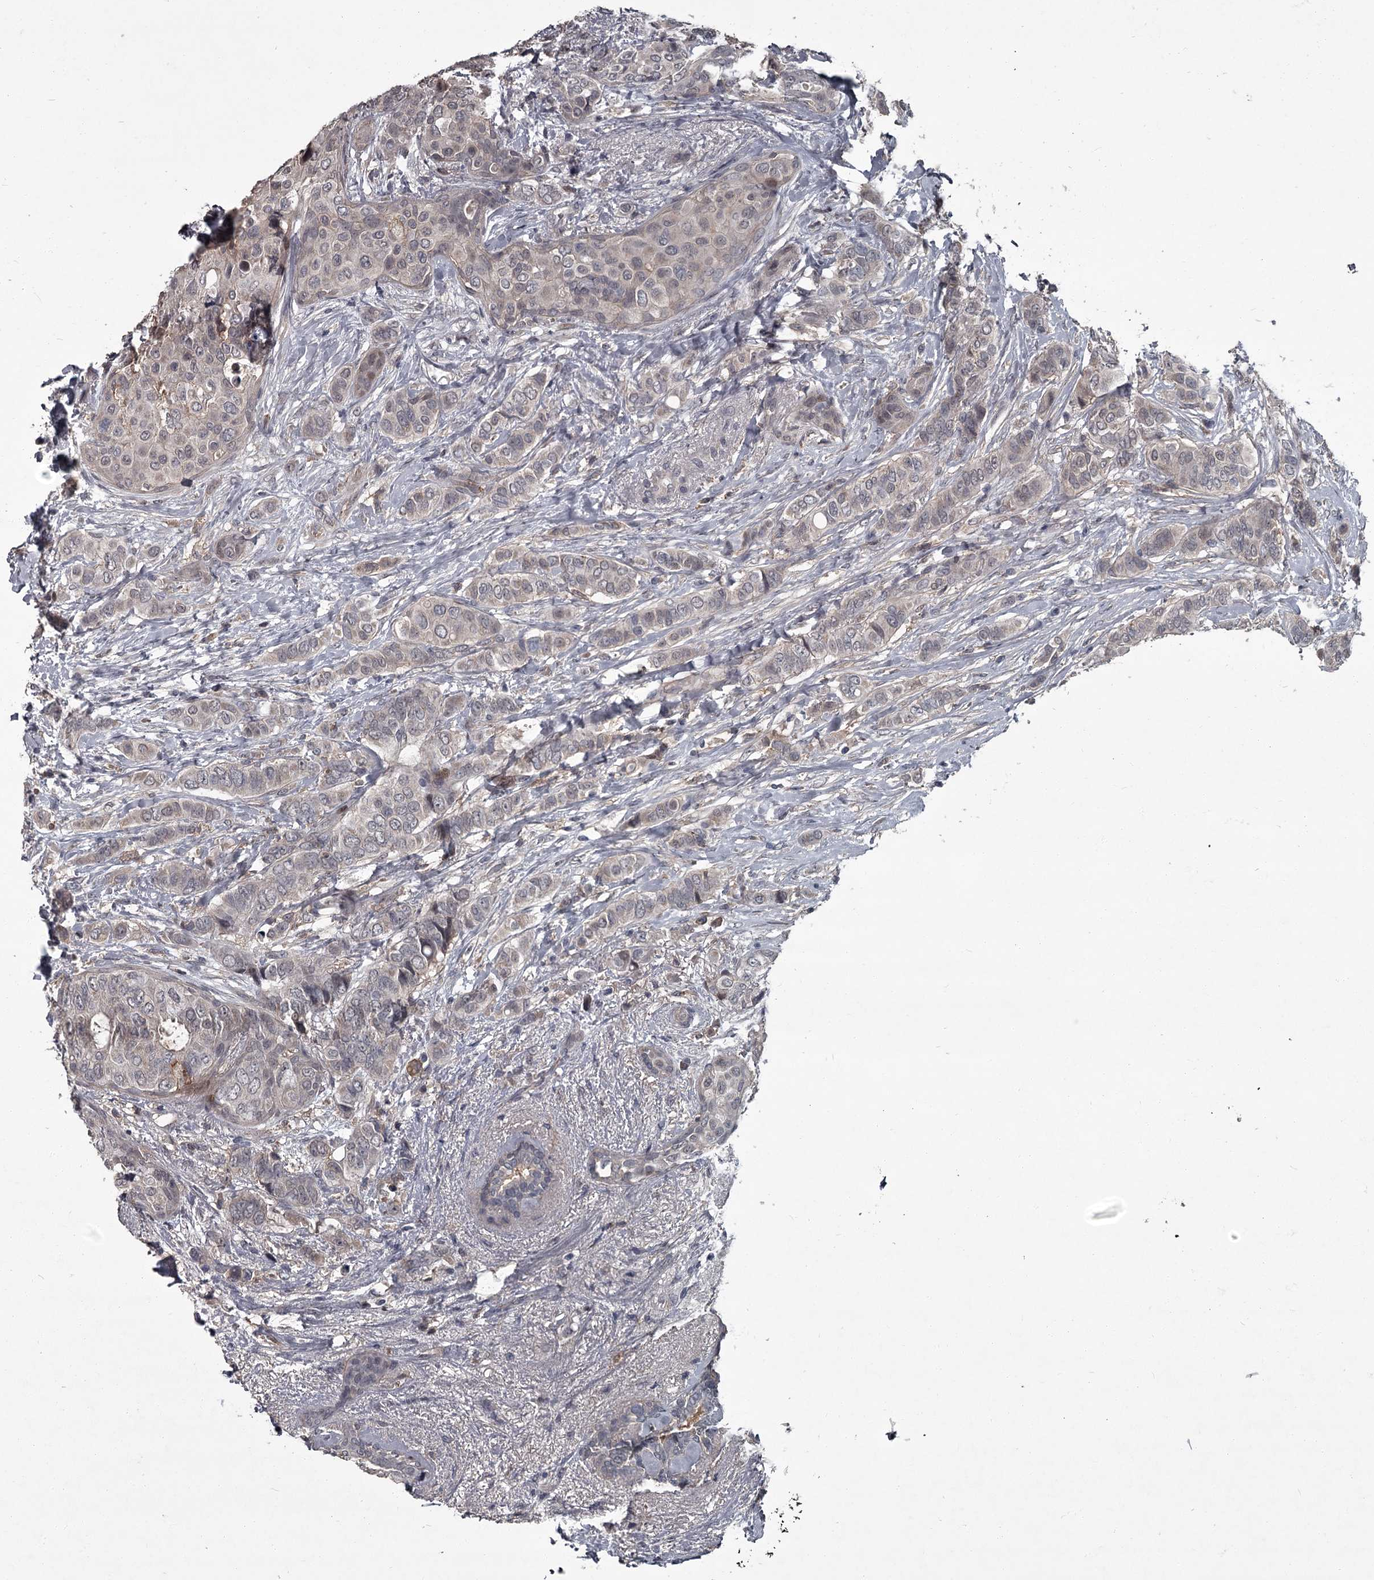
{"staining": {"intensity": "negative", "quantity": "none", "location": "none"}, "tissue": "breast cancer", "cell_type": "Tumor cells", "image_type": "cancer", "snomed": [{"axis": "morphology", "description": "Lobular carcinoma"}, {"axis": "topography", "description": "Breast"}], "caption": "Immunohistochemical staining of human lobular carcinoma (breast) demonstrates no significant positivity in tumor cells.", "gene": "FLVCR2", "patient": {"sex": "female", "age": 51}}